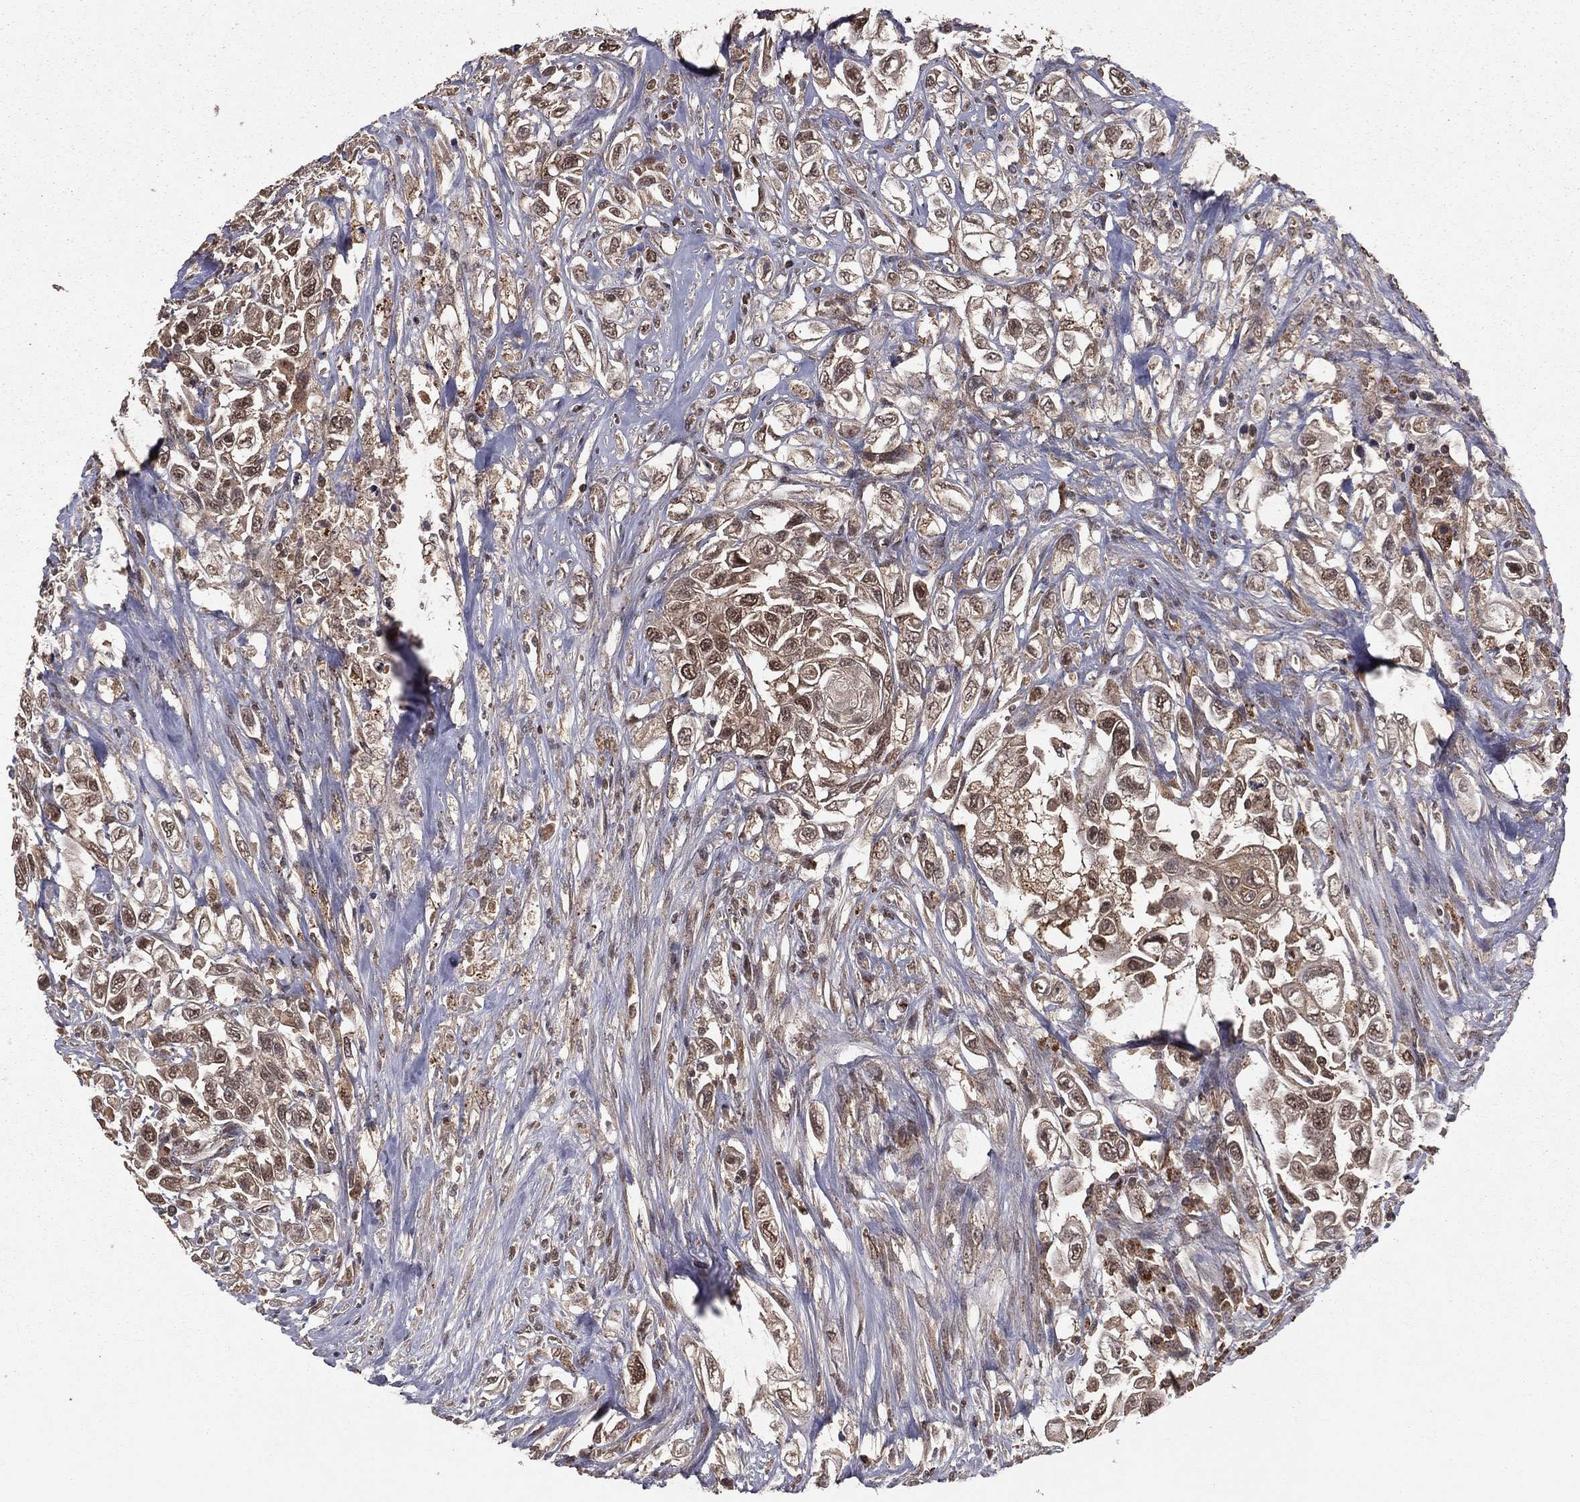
{"staining": {"intensity": "moderate", "quantity": "25%-75%", "location": "cytoplasmic/membranous"}, "tissue": "urothelial cancer", "cell_type": "Tumor cells", "image_type": "cancer", "snomed": [{"axis": "morphology", "description": "Urothelial carcinoma, High grade"}, {"axis": "topography", "description": "Urinary bladder"}], "caption": "Immunohistochemistry (IHC) (DAB) staining of urothelial cancer shows moderate cytoplasmic/membranous protein staining in approximately 25%-75% of tumor cells.", "gene": "ZDHHC15", "patient": {"sex": "female", "age": 56}}